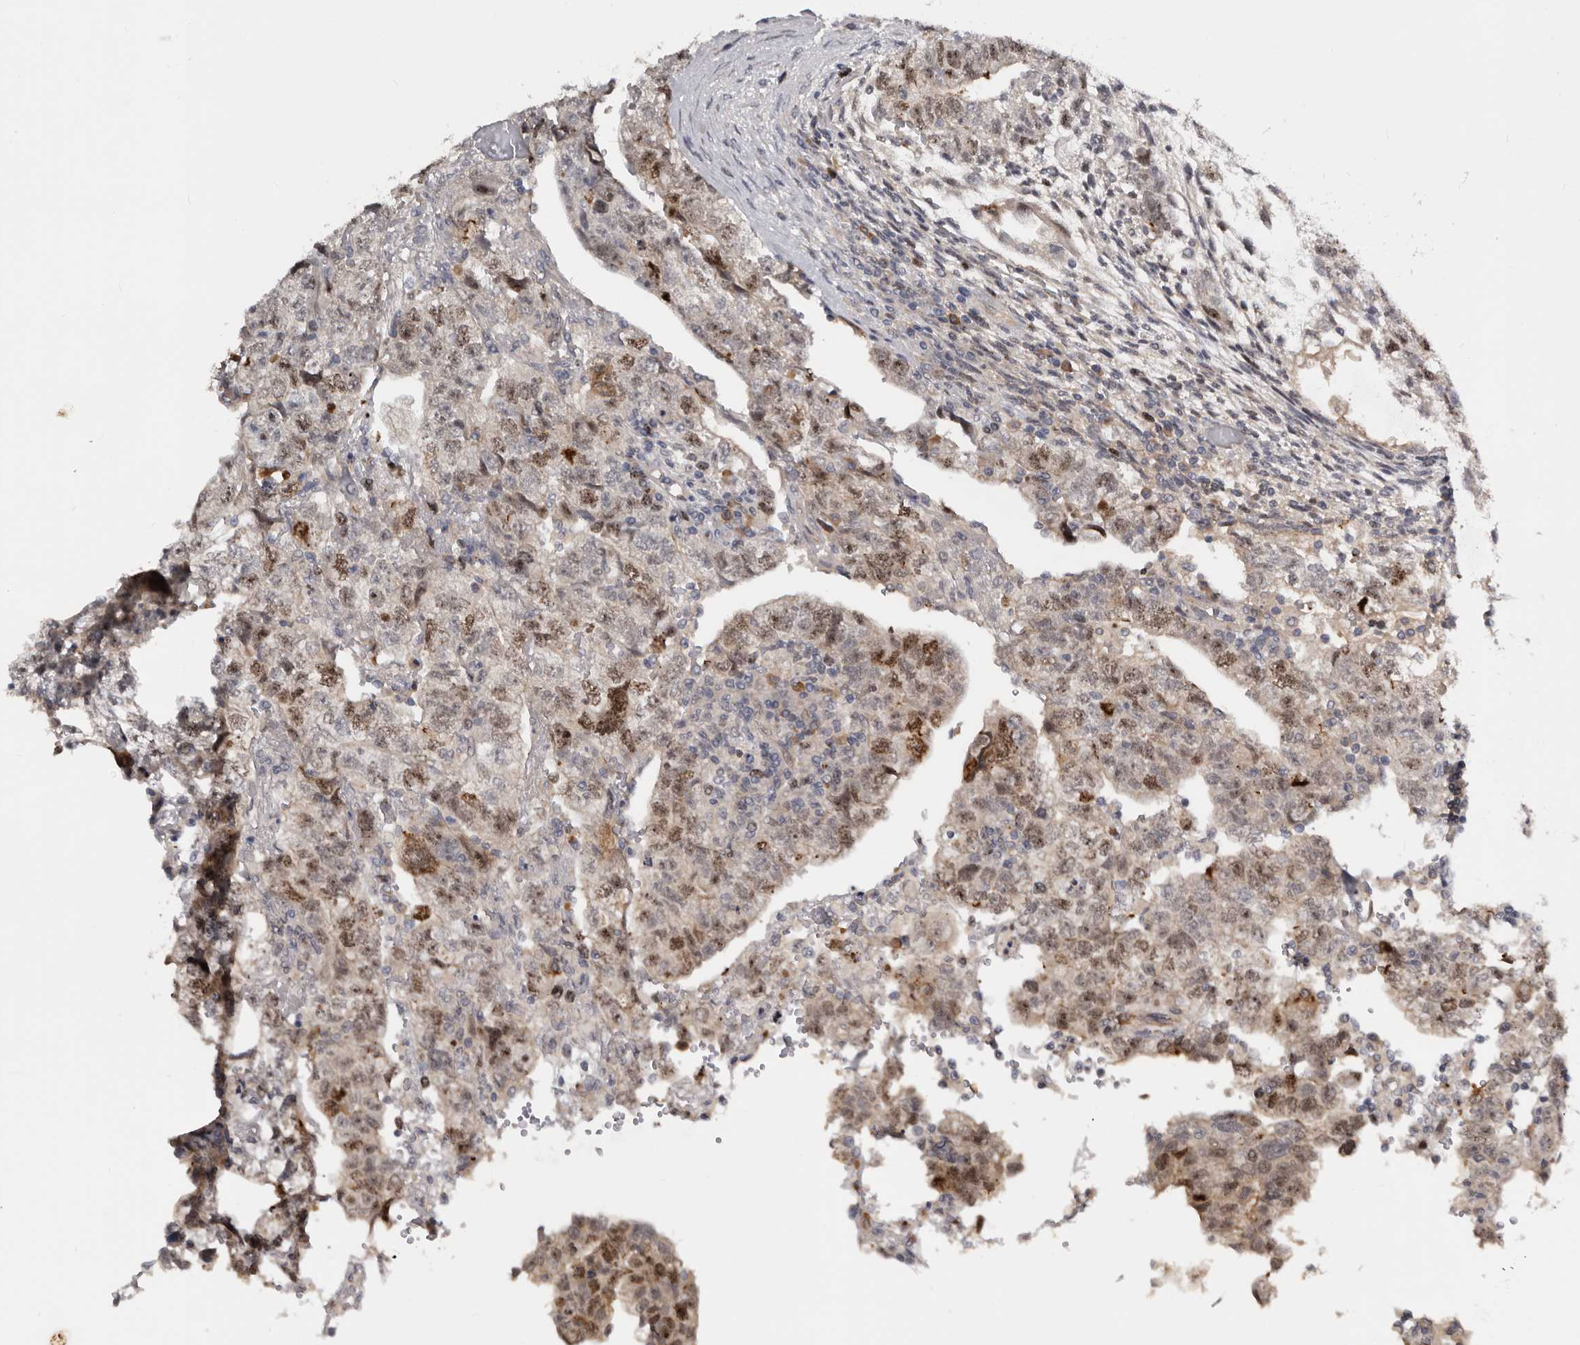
{"staining": {"intensity": "moderate", "quantity": ">75%", "location": "nuclear"}, "tissue": "testis cancer", "cell_type": "Tumor cells", "image_type": "cancer", "snomed": [{"axis": "morphology", "description": "Normal tissue, NOS"}, {"axis": "morphology", "description": "Carcinoma, Embryonal, NOS"}, {"axis": "topography", "description": "Testis"}], "caption": "There is medium levels of moderate nuclear expression in tumor cells of testis embryonal carcinoma, as demonstrated by immunohistochemical staining (brown color).", "gene": "CDCA8", "patient": {"sex": "male", "age": 36}}